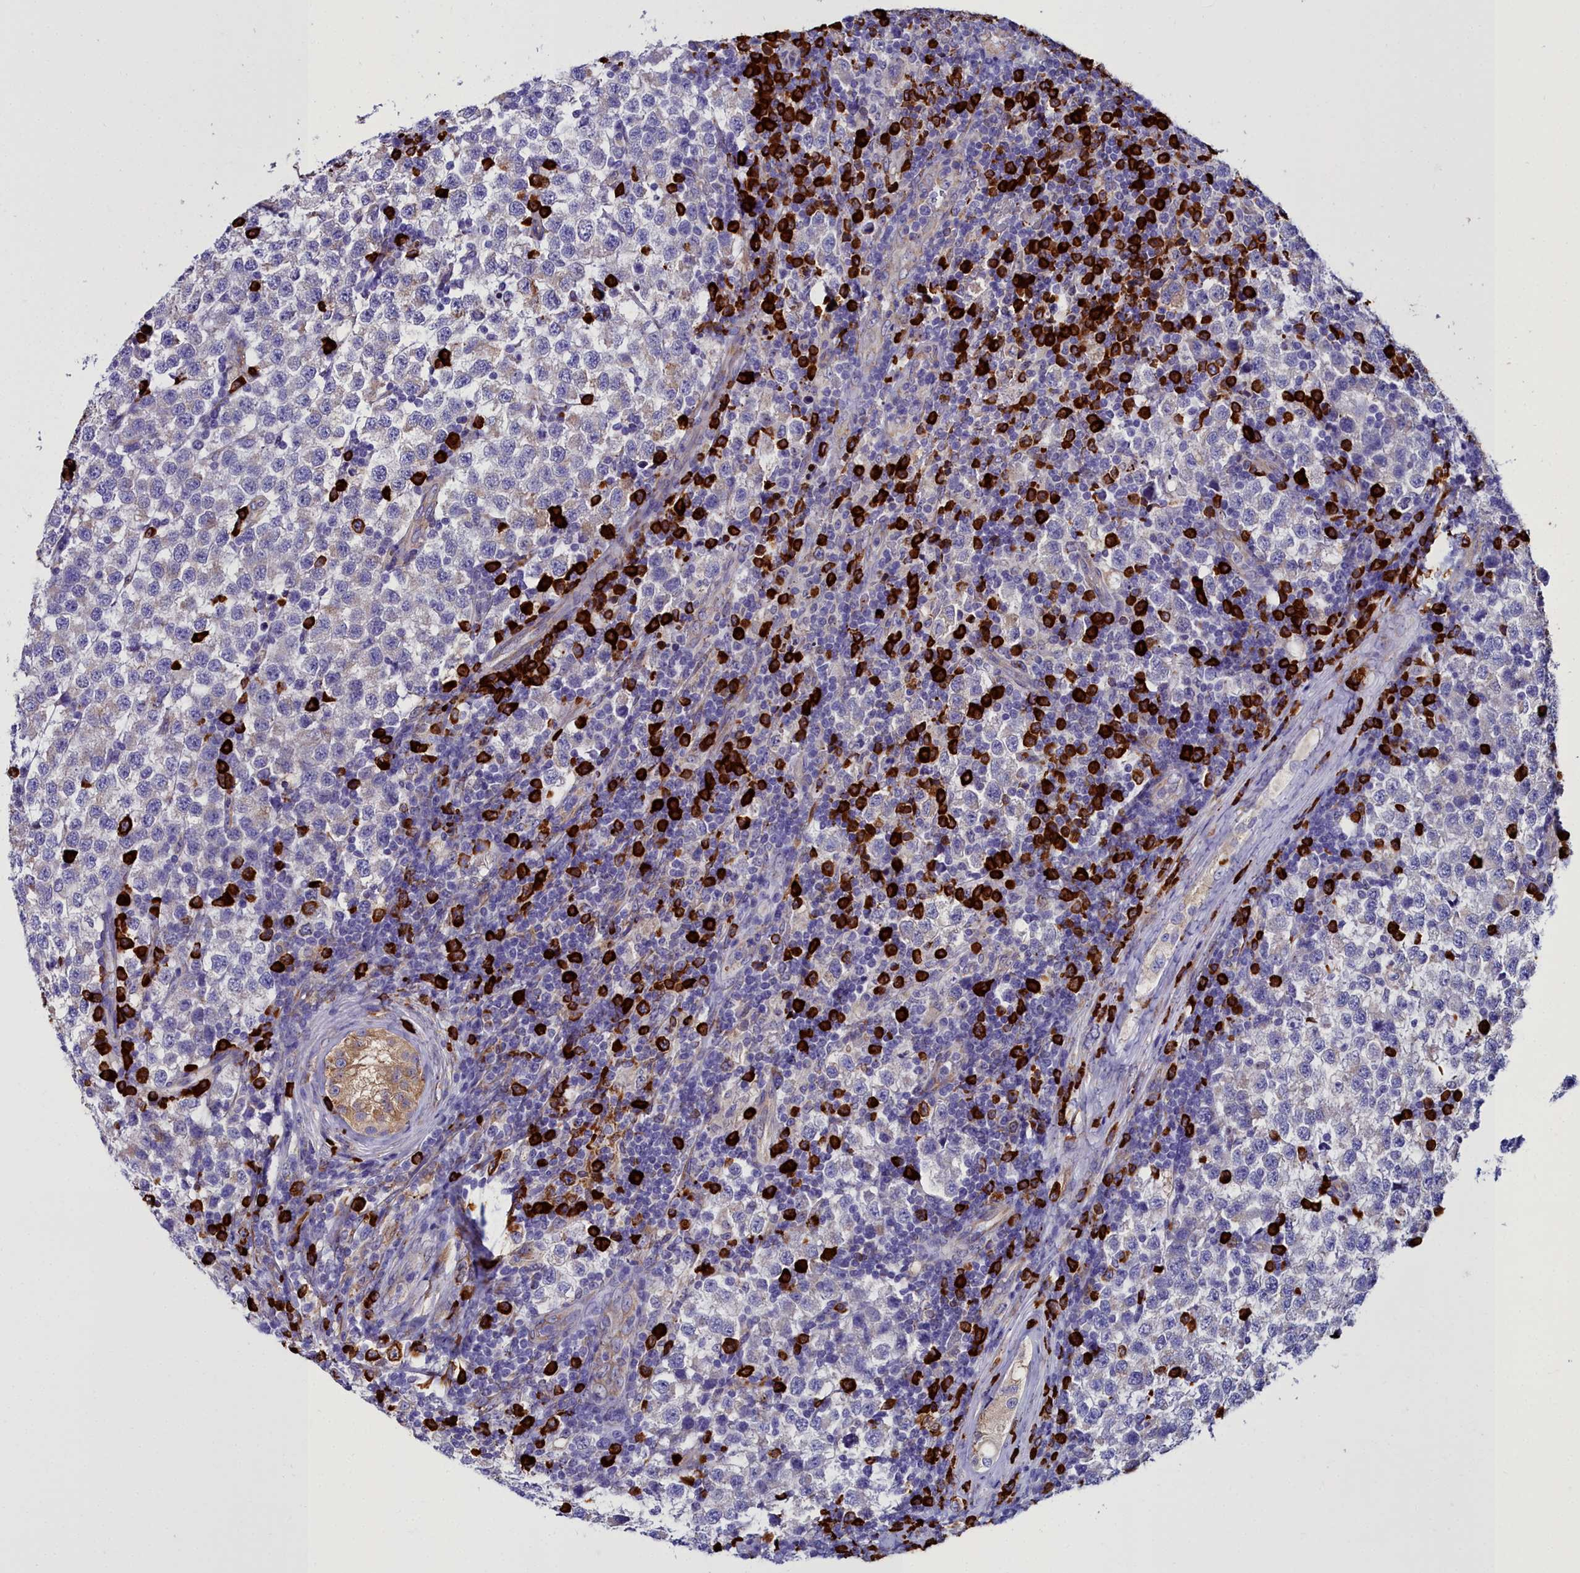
{"staining": {"intensity": "negative", "quantity": "none", "location": "none"}, "tissue": "testis cancer", "cell_type": "Tumor cells", "image_type": "cancer", "snomed": [{"axis": "morphology", "description": "Seminoma, NOS"}, {"axis": "topography", "description": "Testis"}], "caption": "Tumor cells show no significant staining in testis cancer (seminoma).", "gene": "TXNDC5", "patient": {"sex": "male", "age": 34}}